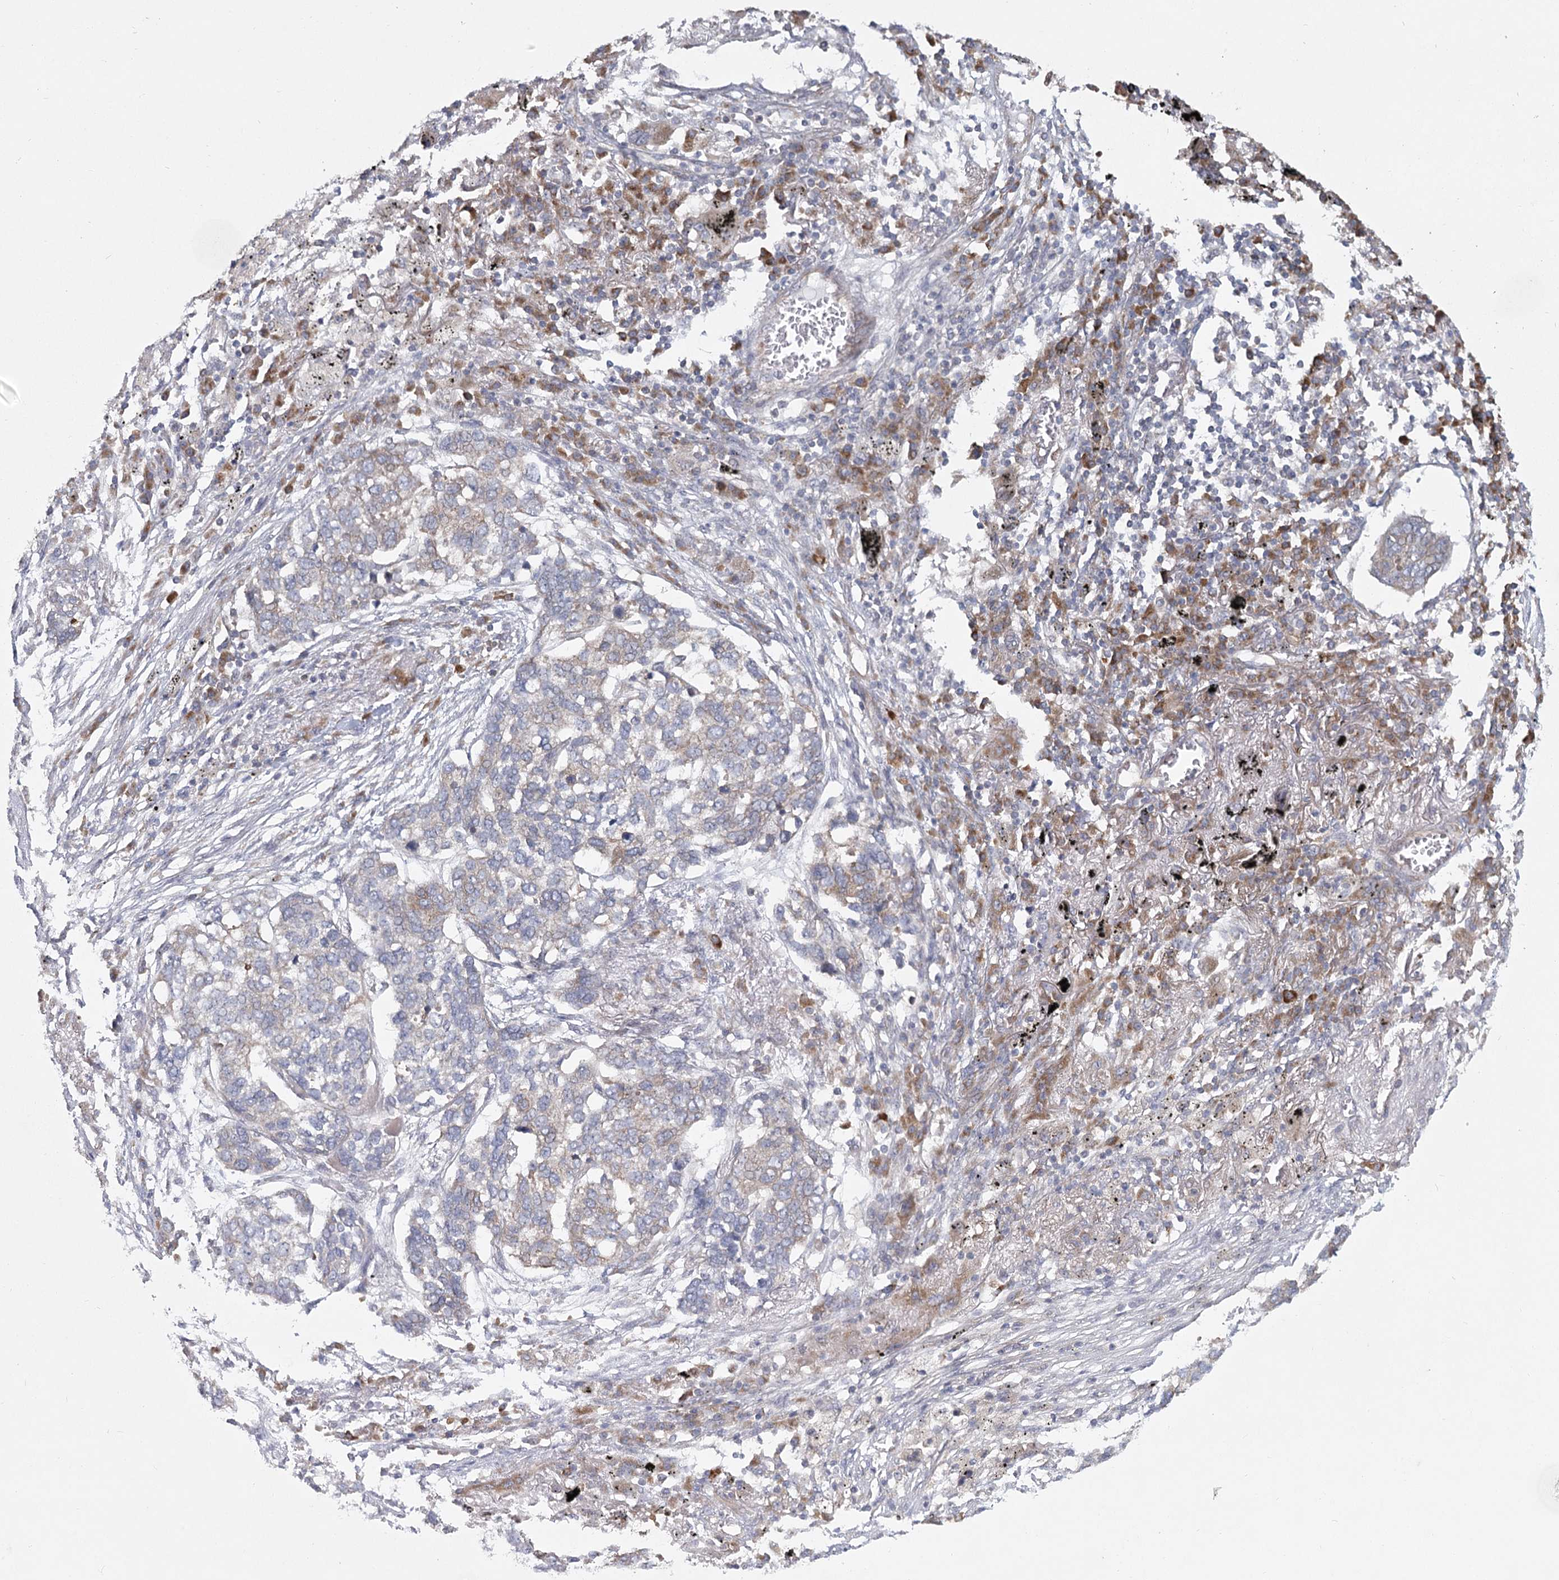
{"staining": {"intensity": "weak", "quantity": "<25%", "location": "cytoplasmic/membranous"}, "tissue": "lung cancer", "cell_type": "Tumor cells", "image_type": "cancer", "snomed": [{"axis": "morphology", "description": "Squamous cell carcinoma, NOS"}, {"axis": "topography", "description": "Lung"}], "caption": "Tumor cells show no significant protein expression in lung cancer.", "gene": "CNTLN", "patient": {"sex": "female", "age": 63}}